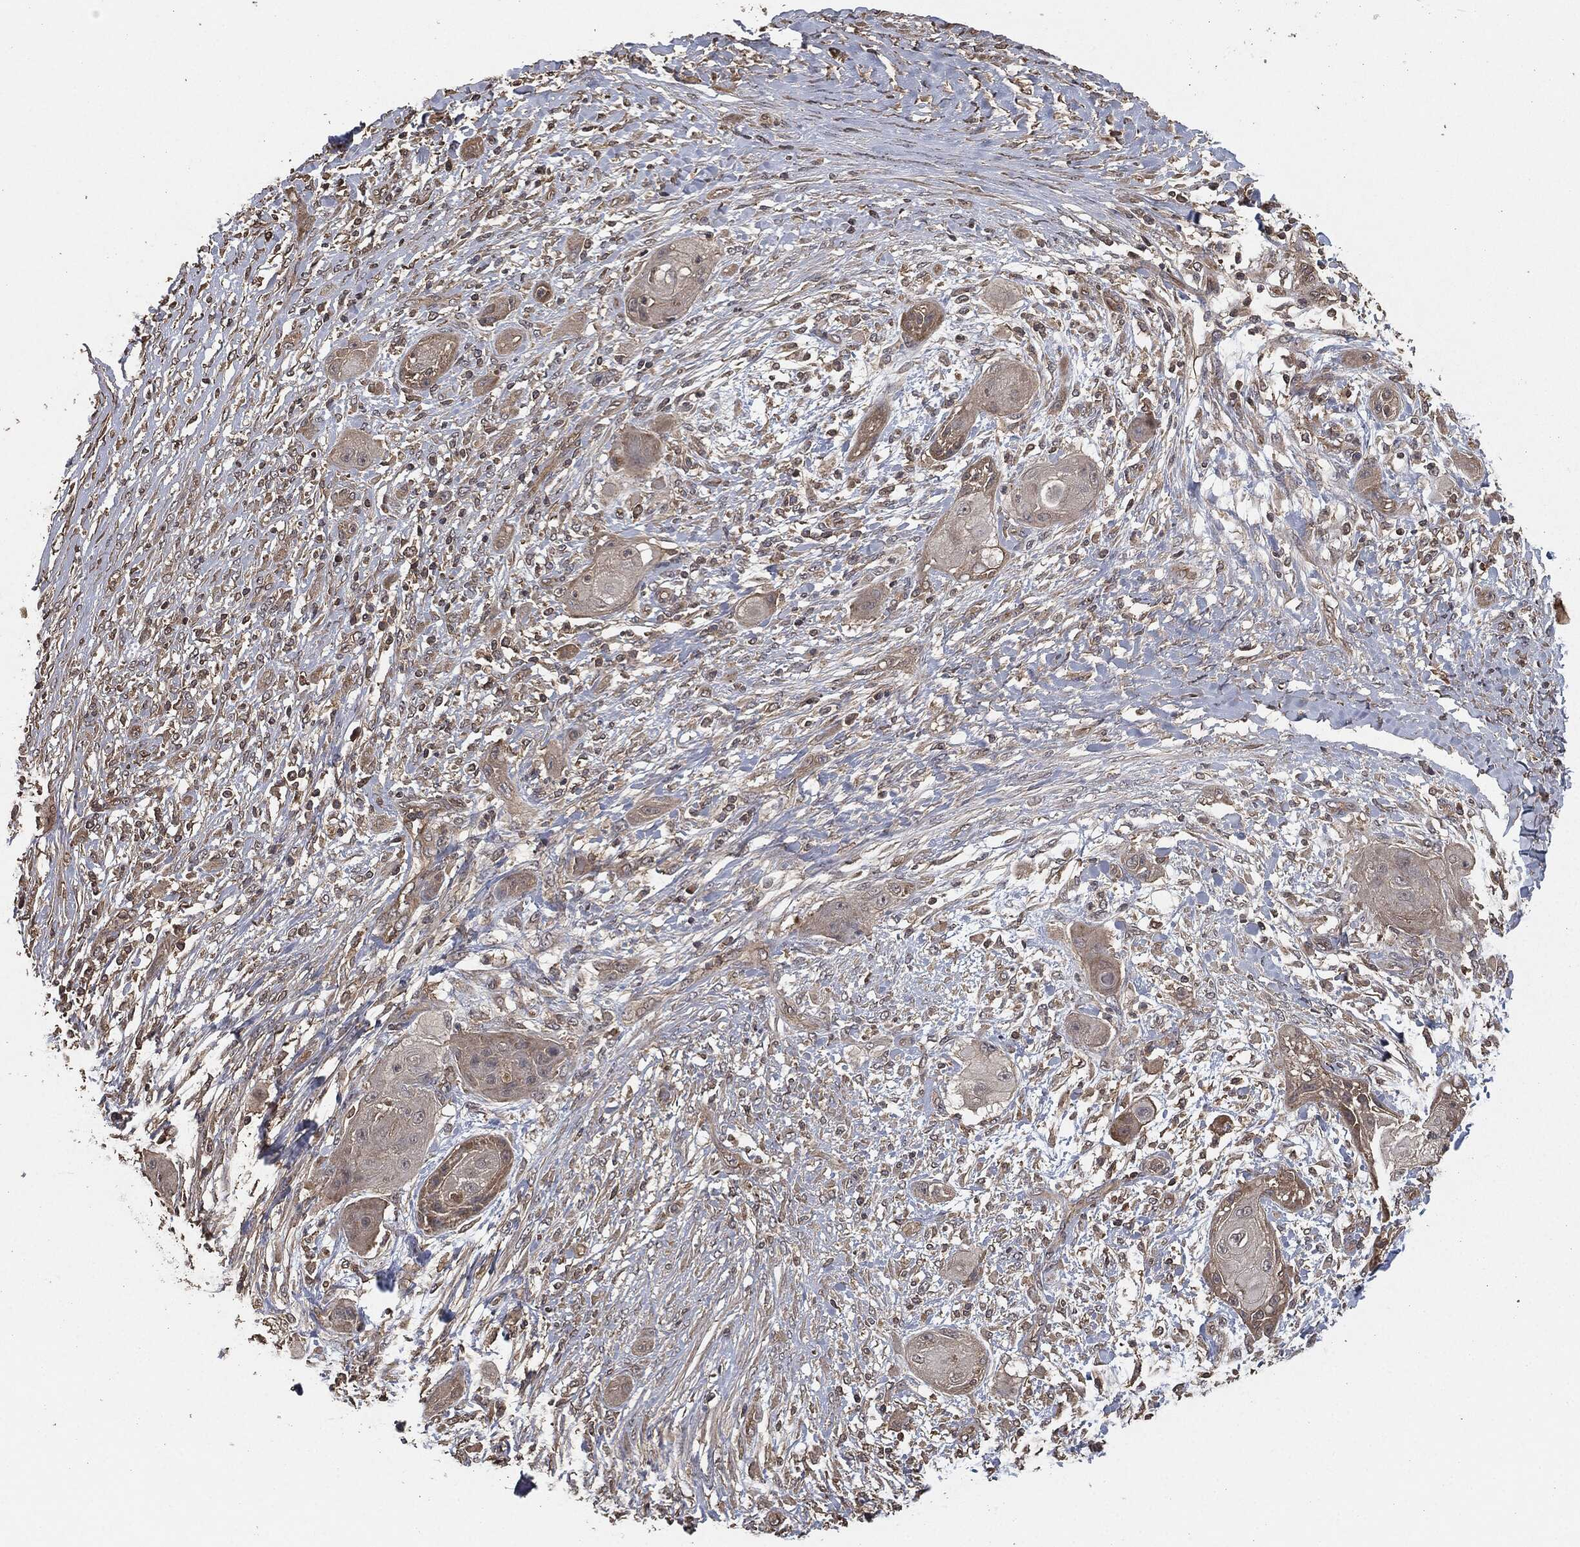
{"staining": {"intensity": "negative", "quantity": "none", "location": "none"}, "tissue": "skin cancer", "cell_type": "Tumor cells", "image_type": "cancer", "snomed": [{"axis": "morphology", "description": "Squamous cell carcinoma, NOS"}, {"axis": "topography", "description": "Skin"}], "caption": "A high-resolution image shows immunohistochemistry staining of squamous cell carcinoma (skin), which reveals no significant staining in tumor cells.", "gene": "ERBIN", "patient": {"sex": "male", "age": 62}}